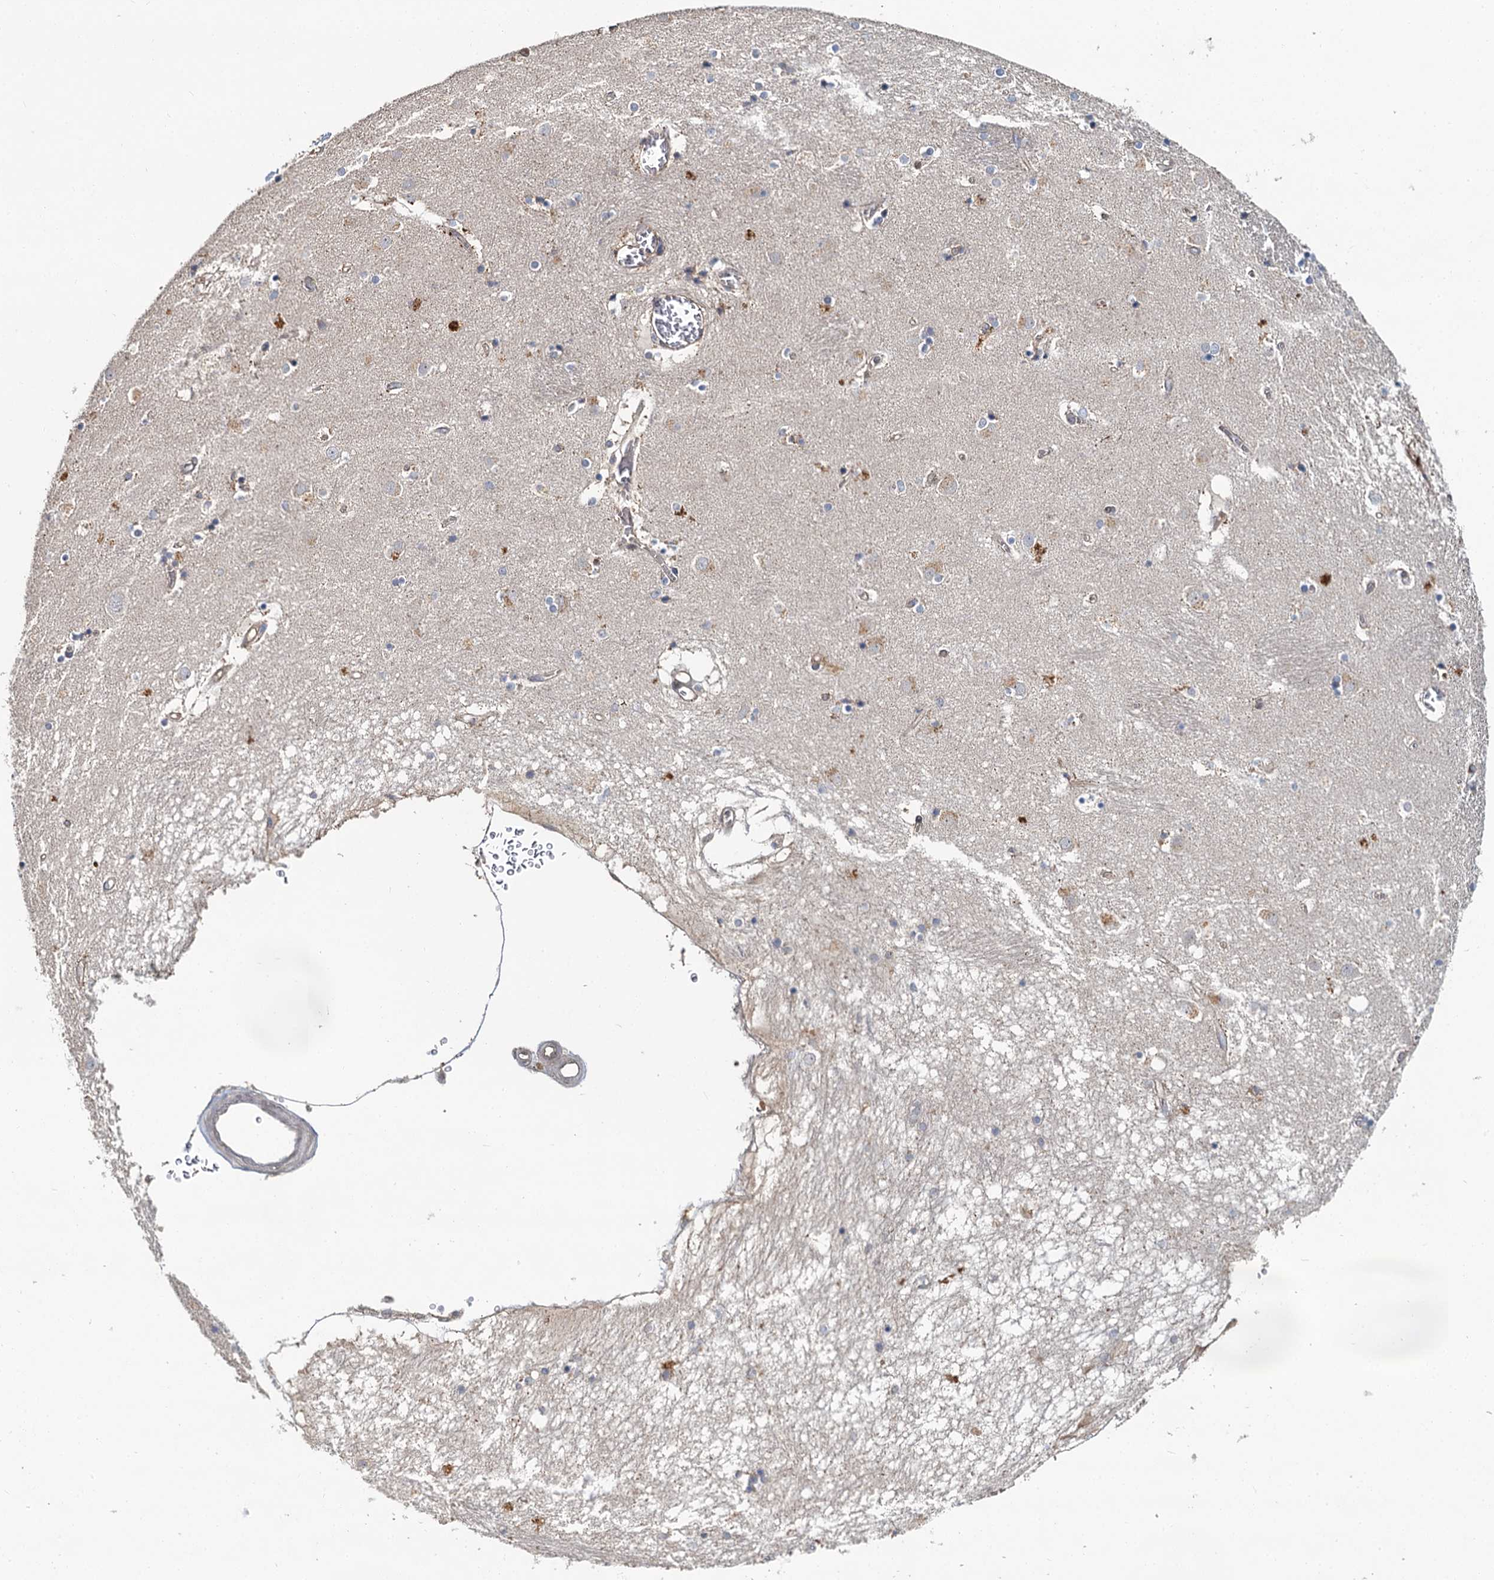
{"staining": {"intensity": "negative", "quantity": "none", "location": "none"}, "tissue": "caudate", "cell_type": "Glial cells", "image_type": "normal", "snomed": [{"axis": "morphology", "description": "Normal tissue, NOS"}, {"axis": "topography", "description": "Lateral ventricle wall"}], "caption": "Human caudate stained for a protein using IHC reveals no positivity in glial cells.", "gene": "ZNF324", "patient": {"sex": "male", "age": 70}}